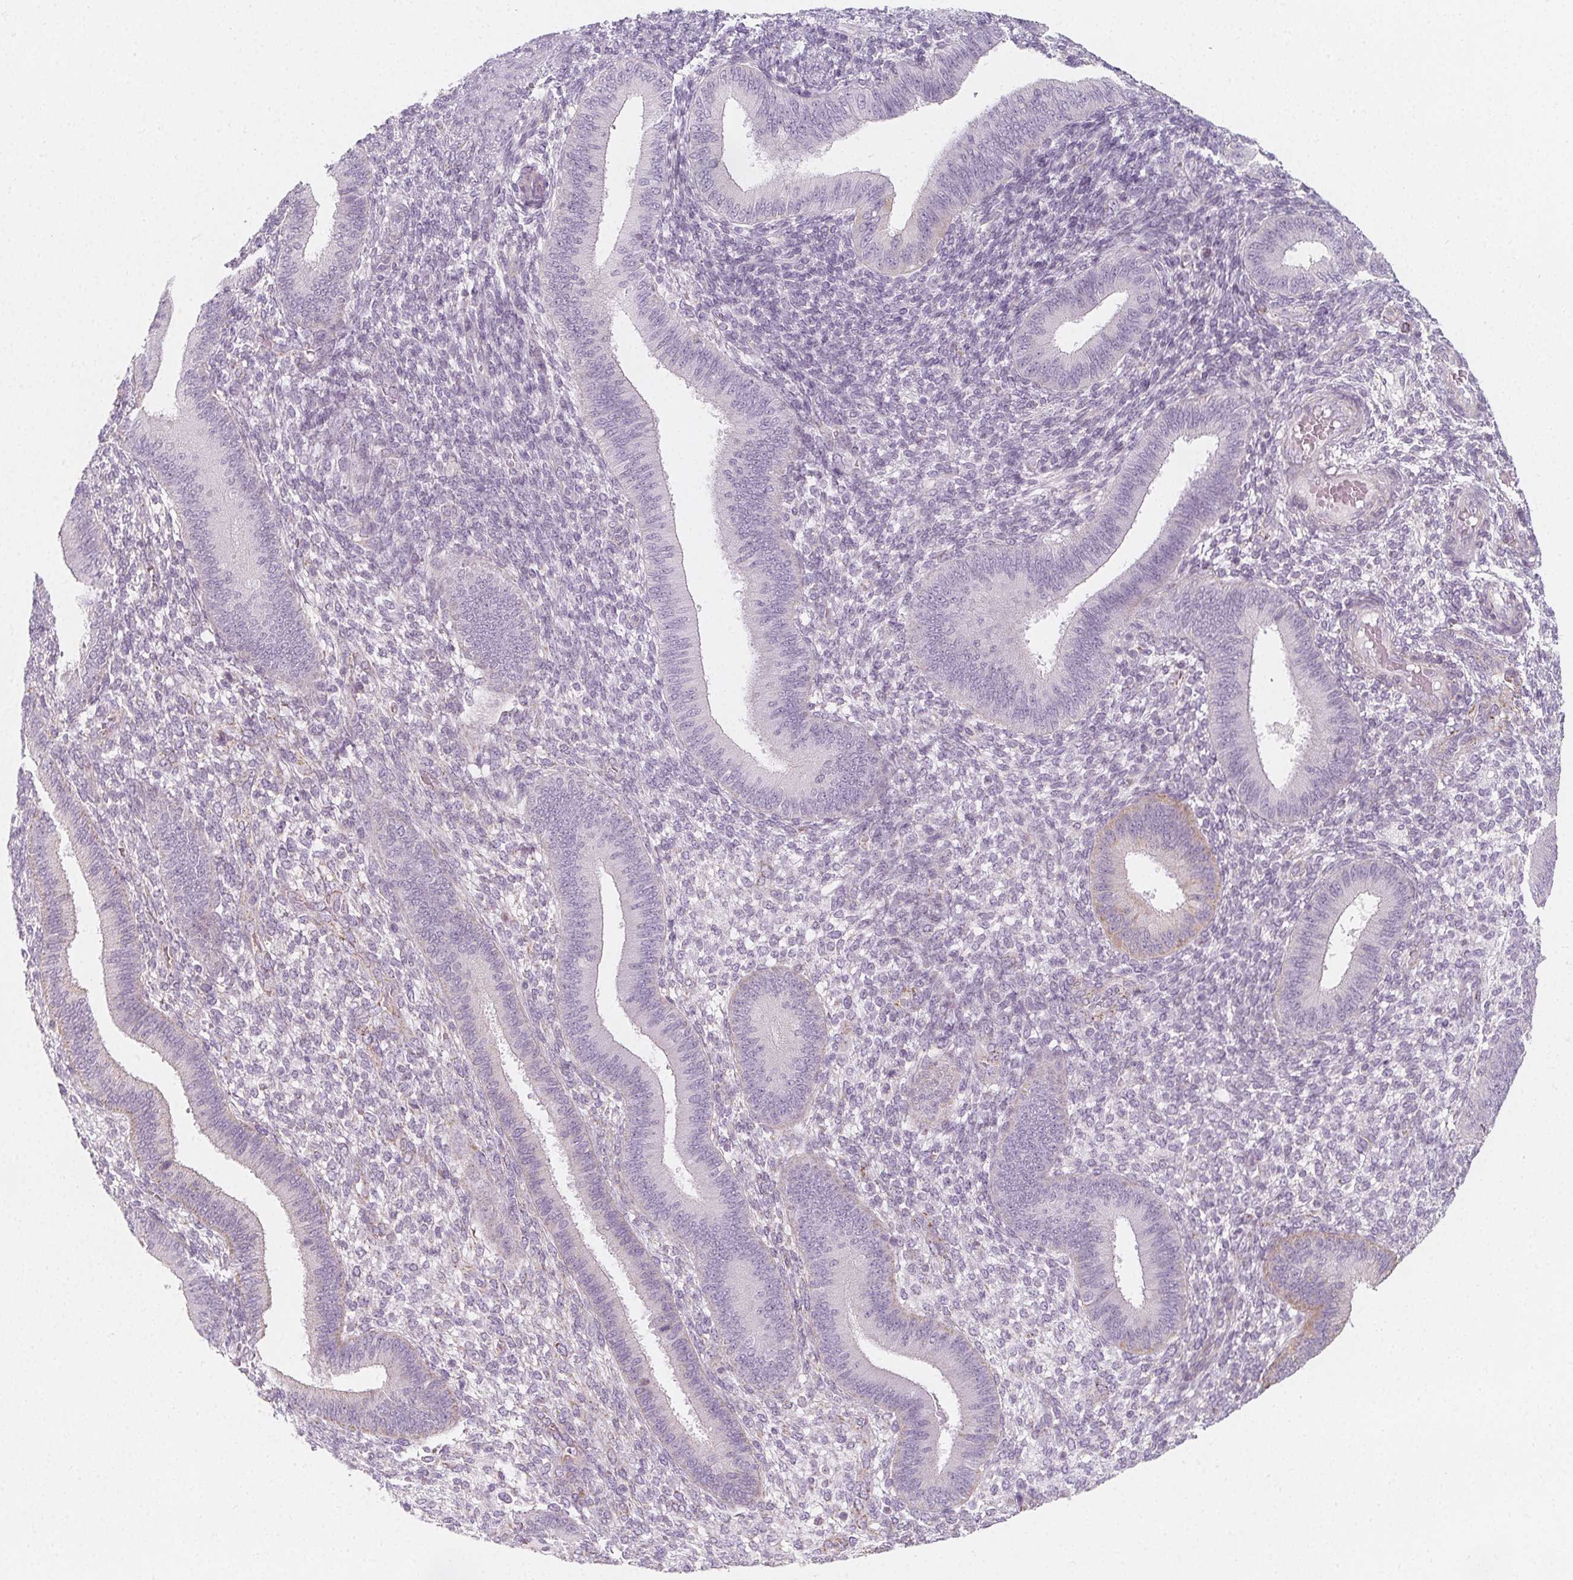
{"staining": {"intensity": "negative", "quantity": "none", "location": "none"}, "tissue": "endometrium", "cell_type": "Cells in endometrial stroma", "image_type": "normal", "snomed": [{"axis": "morphology", "description": "Normal tissue, NOS"}, {"axis": "topography", "description": "Endometrium"}], "caption": "This is an immunohistochemistry (IHC) photomicrograph of benign human endometrium. There is no positivity in cells in endometrial stroma.", "gene": "IL17C", "patient": {"sex": "female", "age": 39}}